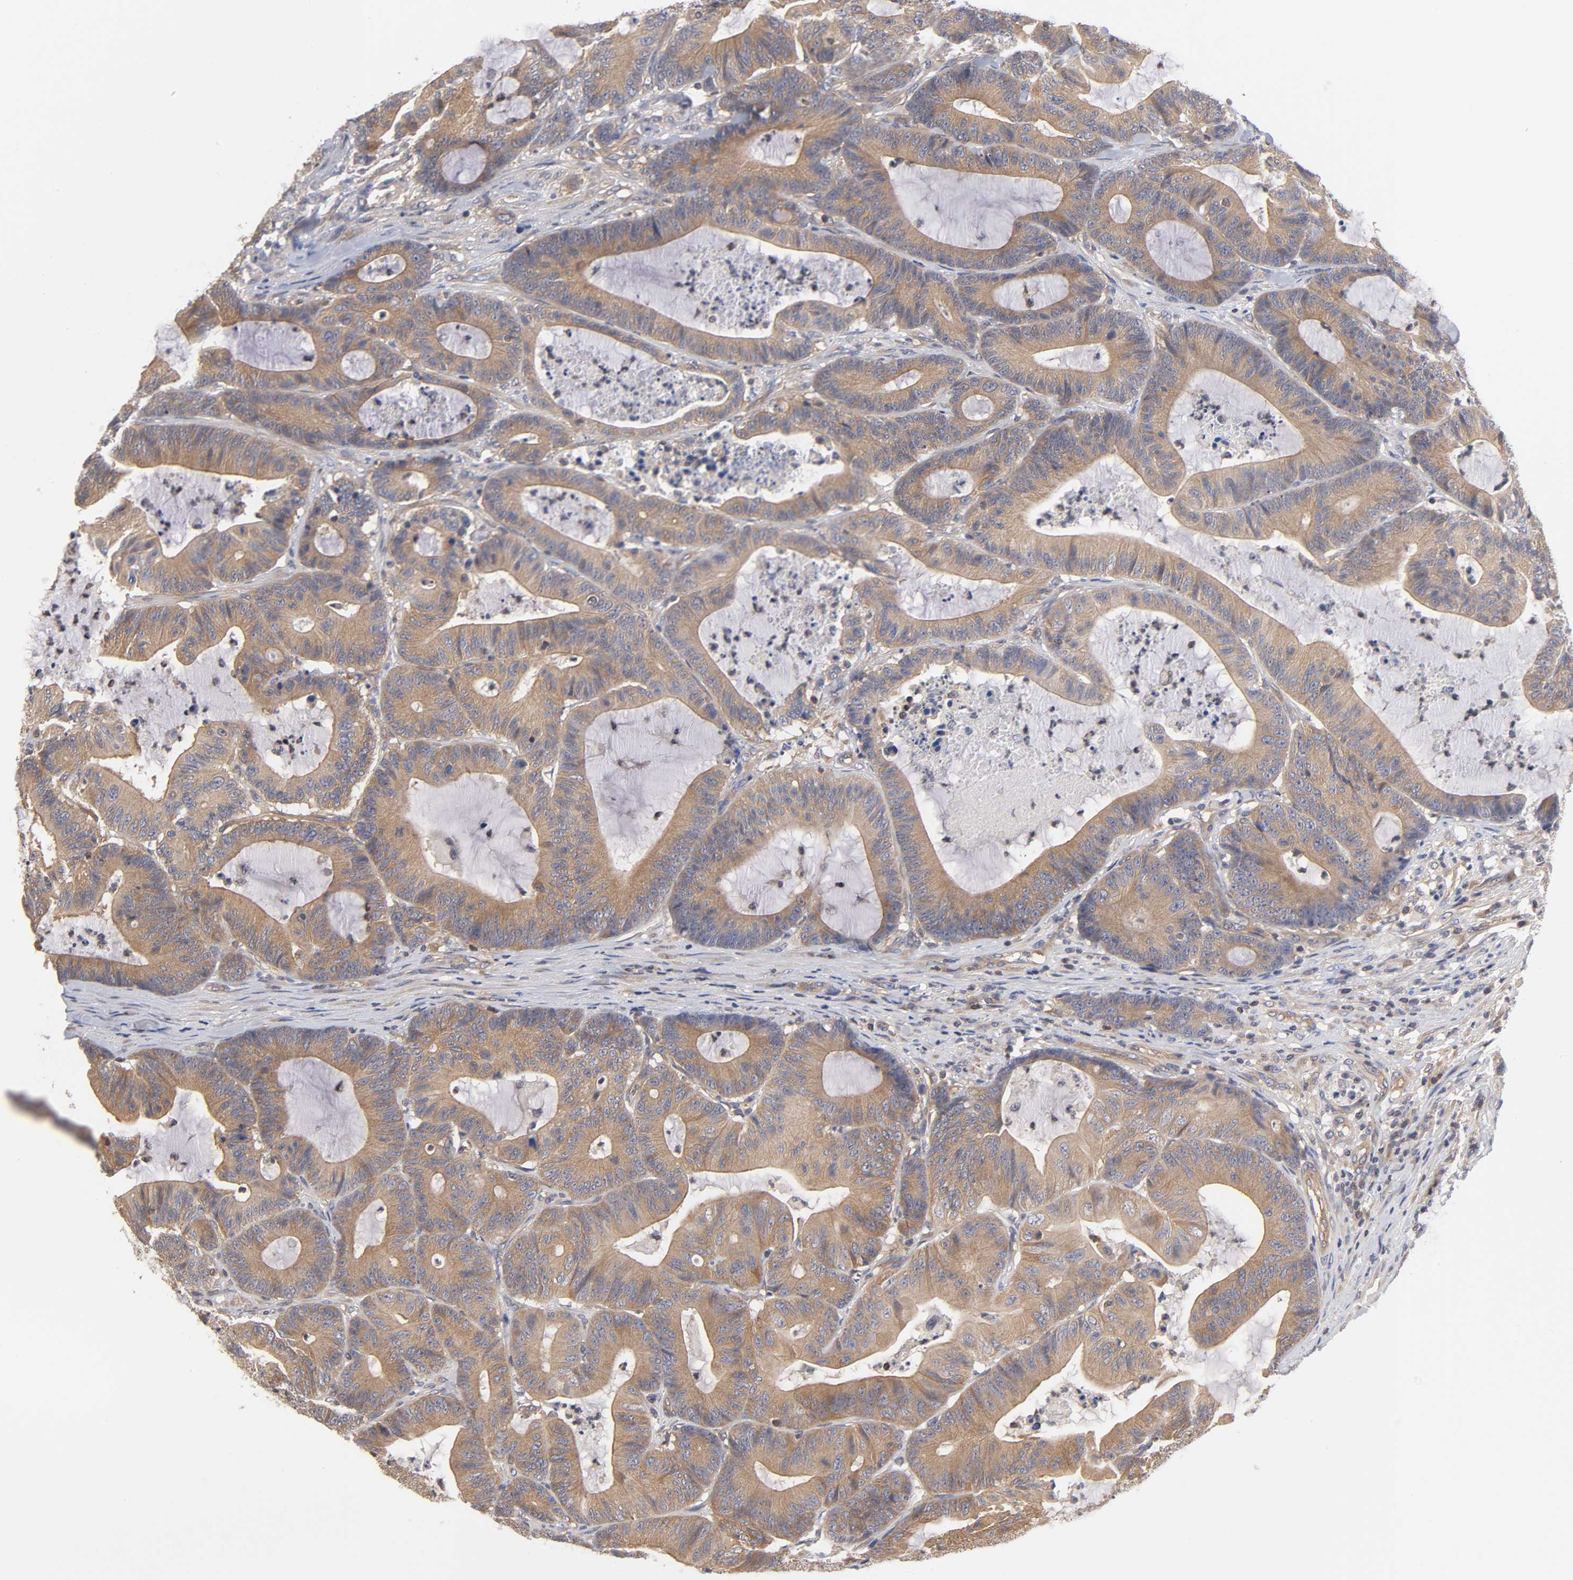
{"staining": {"intensity": "weak", "quantity": ">75%", "location": "cytoplasmic/membranous"}, "tissue": "colorectal cancer", "cell_type": "Tumor cells", "image_type": "cancer", "snomed": [{"axis": "morphology", "description": "Adenocarcinoma, NOS"}, {"axis": "topography", "description": "Colon"}], "caption": "Immunohistochemical staining of human adenocarcinoma (colorectal) shows weak cytoplasmic/membranous protein staining in approximately >75% of tumor cells. The staining was performed using DAB, with brown indicating positive protein expression. Nuclei are stained blue with hematoxylin.", "gene": "STRN3", "patient": {"sex": "female", "age": 84}}